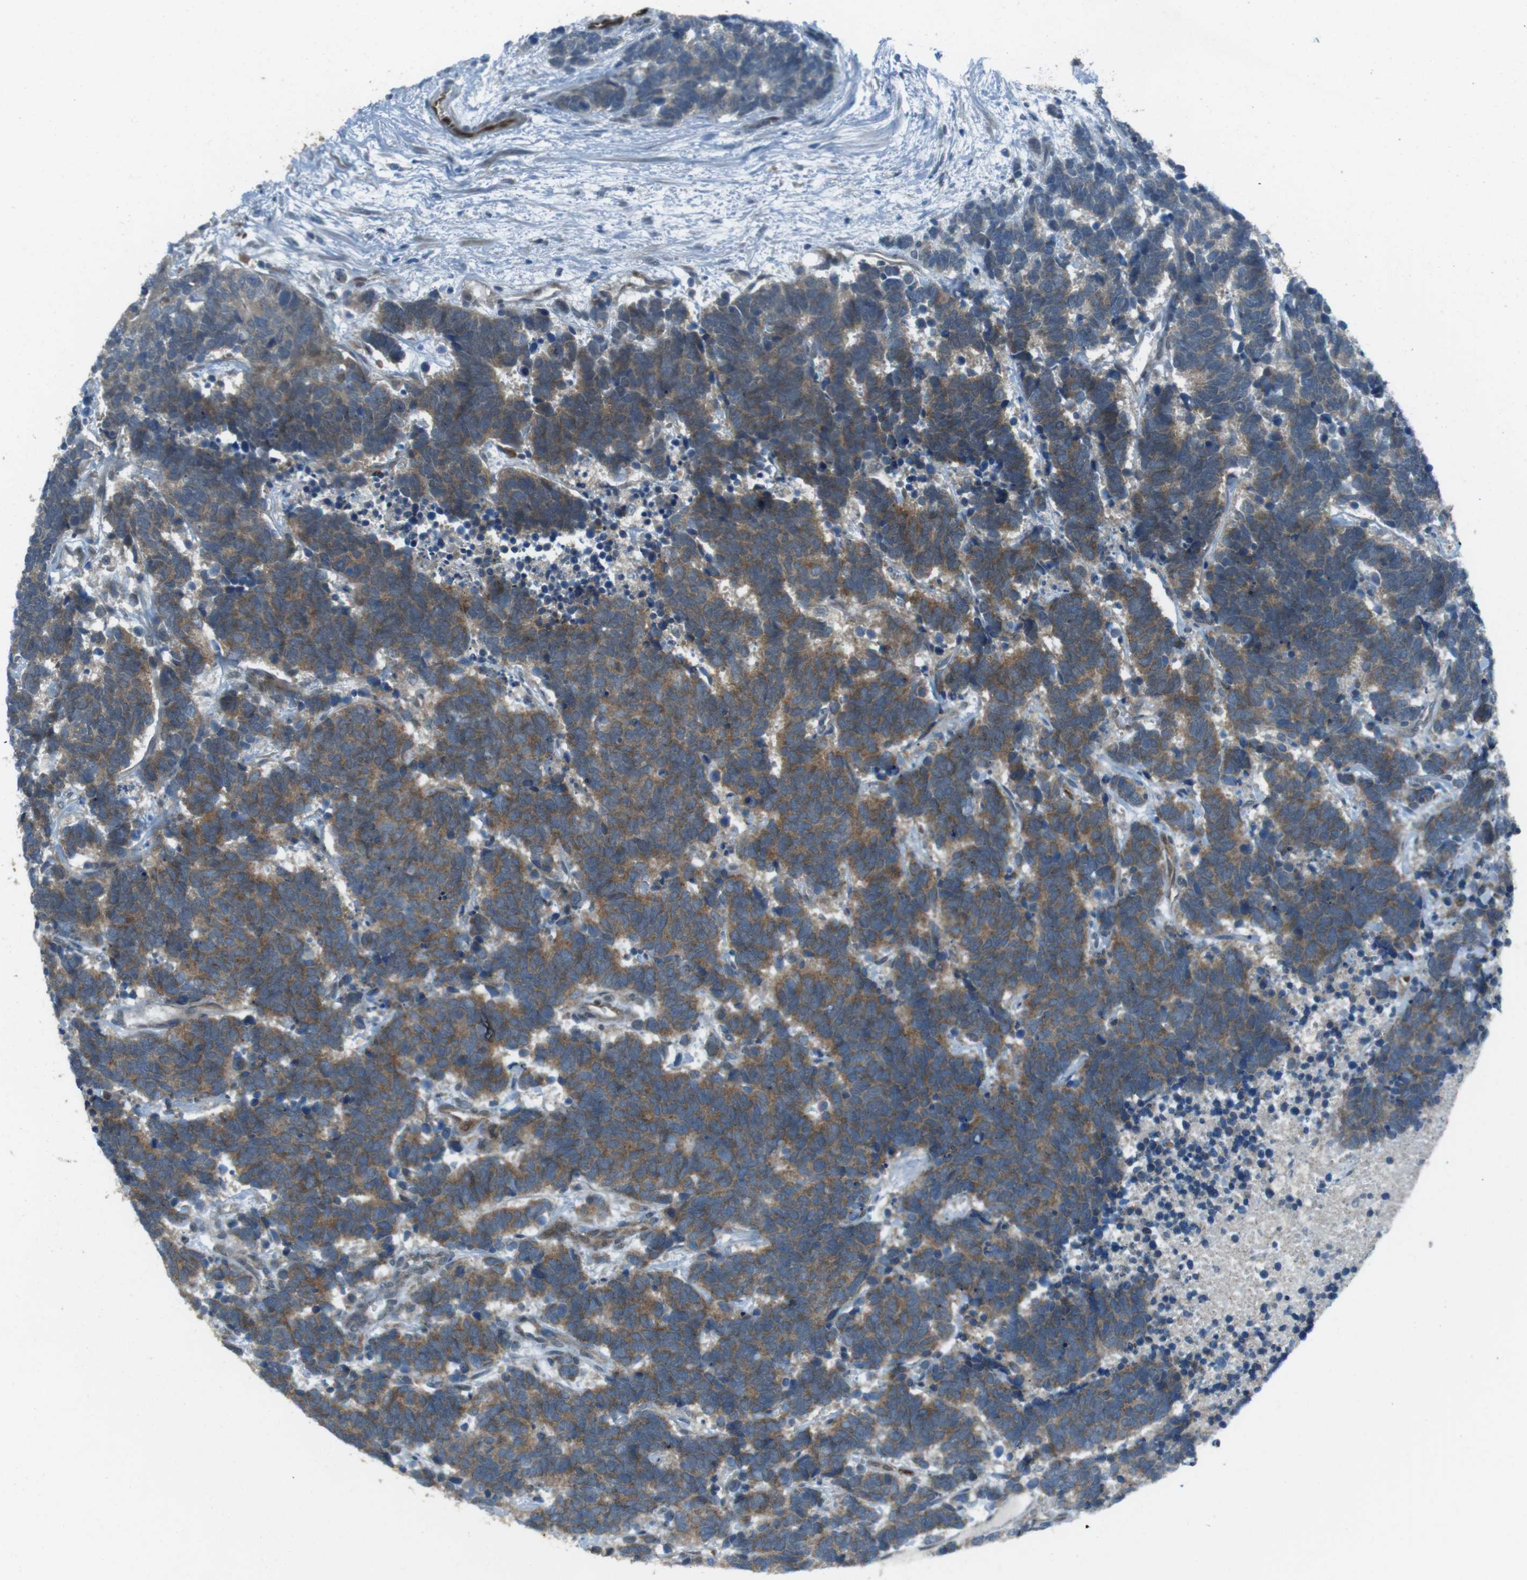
{"staining": {"intensity": "weak", "quantity": ">75%", "location": "cytoplasmic/membranous"}, "tissue": "carcinoid", "cell_type": "Tumor cells", "image_type": "cancer", "snomed": [{"axis": "morphology", "description": "Carcinoma, NOS"}, {"axis": "morphology", "description": "Carcinoid, malignant, NOS"}, {"axis": "topography", "description": "Urinary bladder"}], "caption": "Carcinoid tissue exhibits weak cytoplasmic/membranous expression in about >75% of tumor cells, visualized by immunohistochemistry. The staining was performed using DAB to visualize the protein expression in brown, while the nuclei were stained in blue with hematoxylin (Magnification: 20x).", "gene": "MFAP3", "patient": {"sex": "male", "age": 57}}